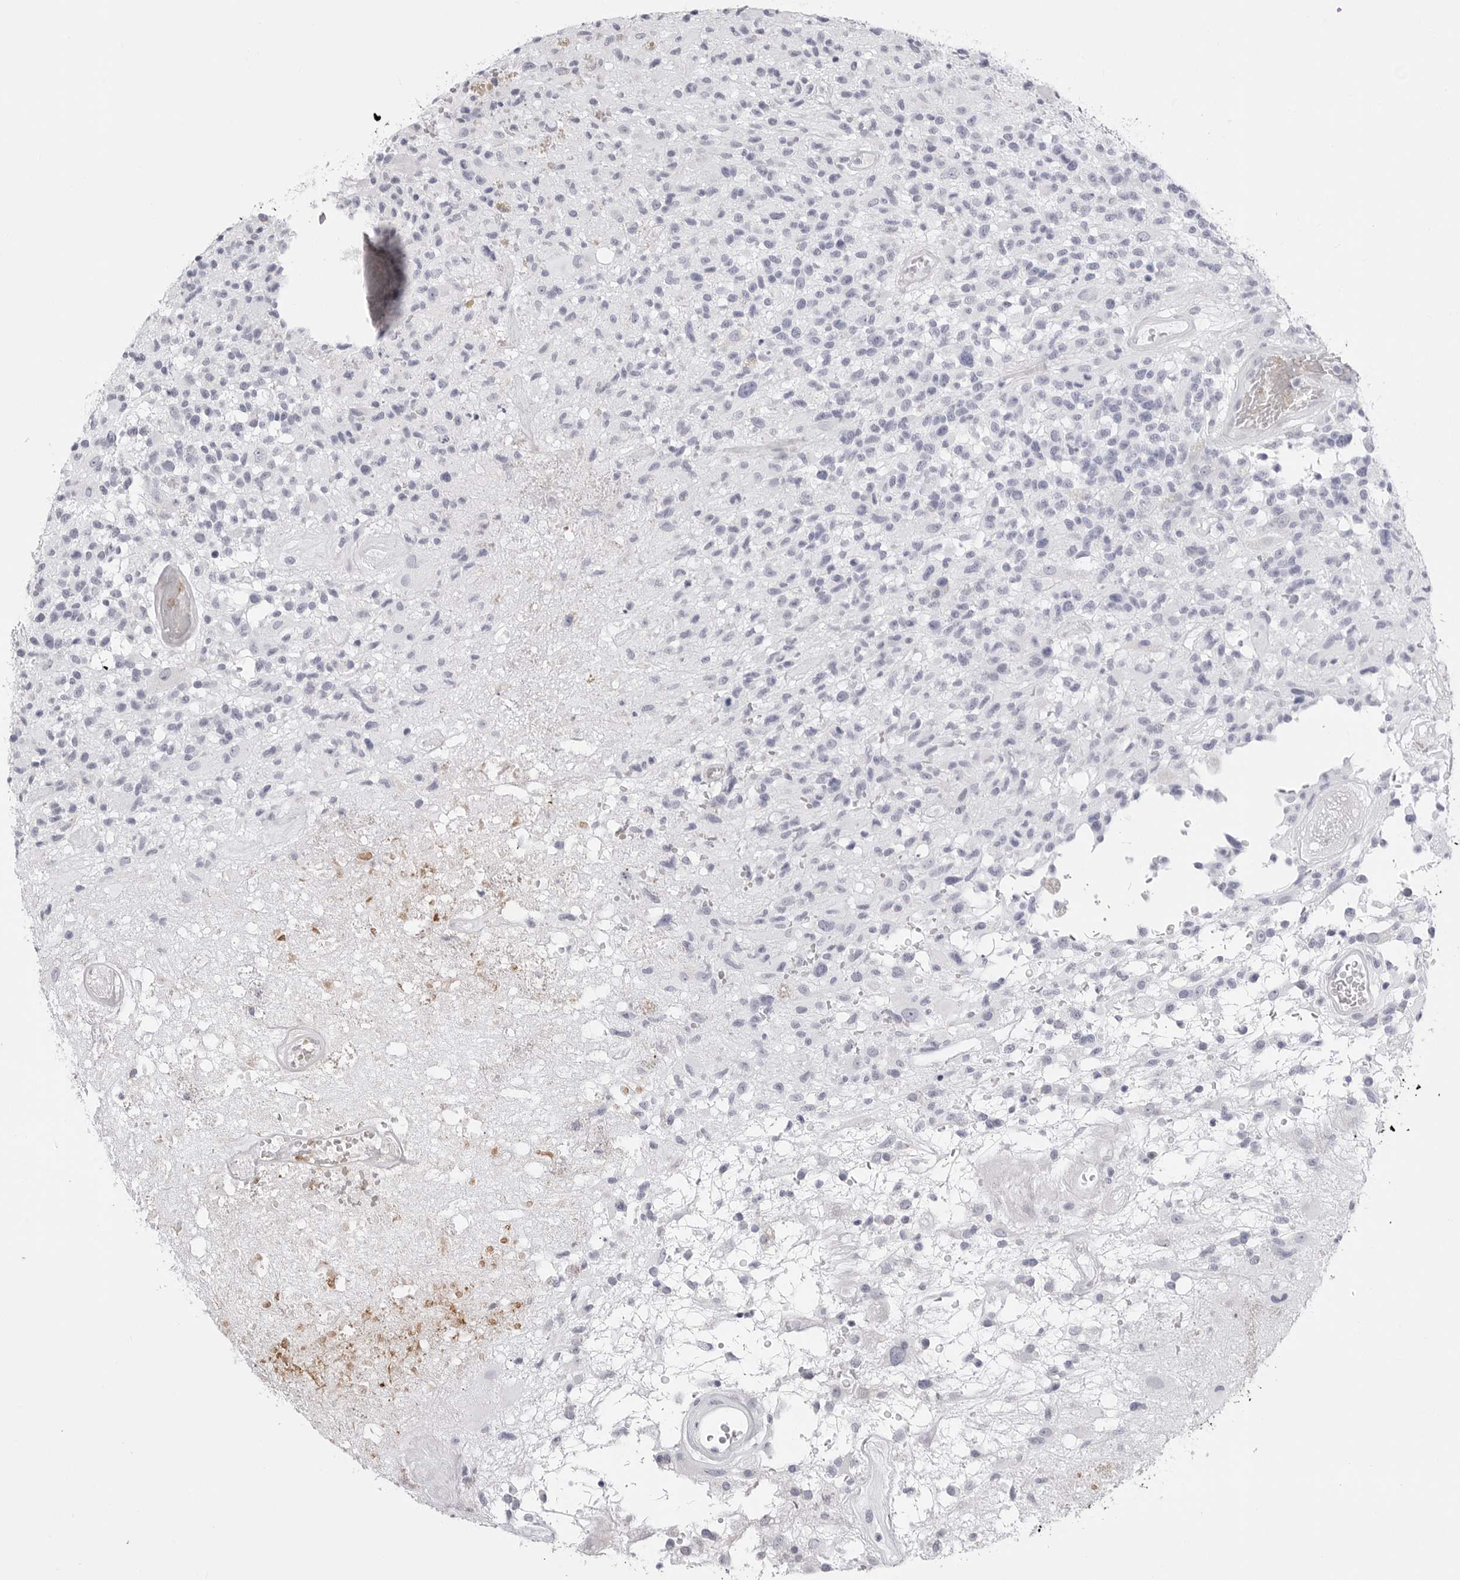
{"staining": {"intensity": "negative", "quantity": "none", "location": "none"}, "tissue": "glioma", "cell_type": "Tumor cells", "image_type": "cancer", "snomed": [{"axis": "morphology", "description": "Glioma, malignant, High grade"}, {"axis": "morphology", "description": "Glioblastoma, NOS"}, {"axis": "topography", "description": "Brain"}], "caption": "Tumor cells show no significant staining in glioblastoma. Nuclei are stained in blue.", "gene": "TSSK1B", "patient": {"sex": "male", "age": 60}}